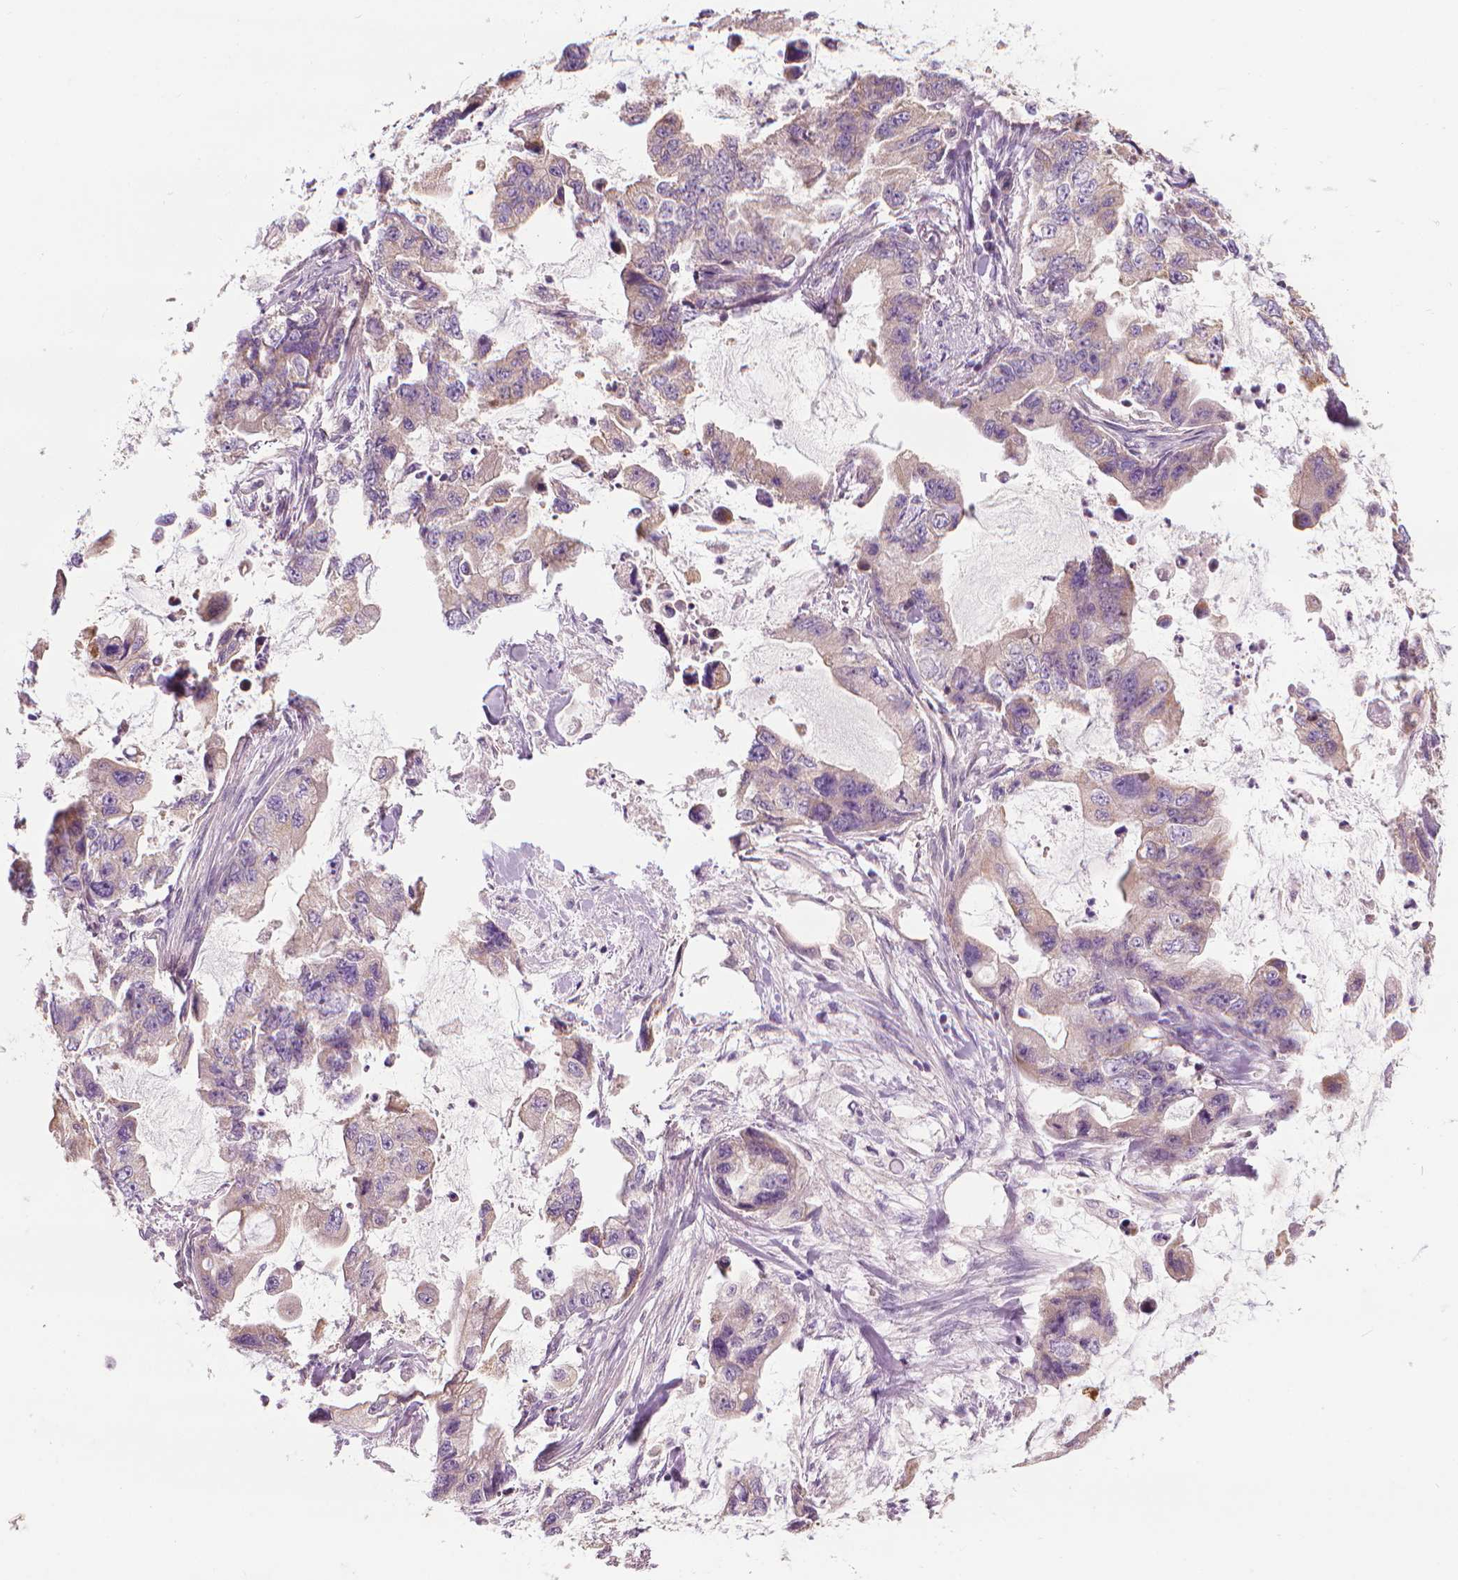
{"staining": {"intensity": "weak", "quantity": "25%-75%", "location": "cytoplasmic/membranous"}, "tissue": "stomach cancer", "cell_type": "Tumor cells", "image_type": "cancer", "snomed": [{"axis": "morphology", "description": "Adenocarcinoma, NOS"}, {"axis": "topography", "description": "Pancreas"}, {"axis": "topography", "description": "Stomach, upper"}, {"axis": "topography", "description": "Stomach"}], "caption": "Tumor cells exhibit low levels of weak cytoplasmic/membranous staining in approximately 25%-75% of cells in human stomach adenocarcinoma.", "gene": "RIIAD1", "patient": {"sex": "male", "age": 77}}